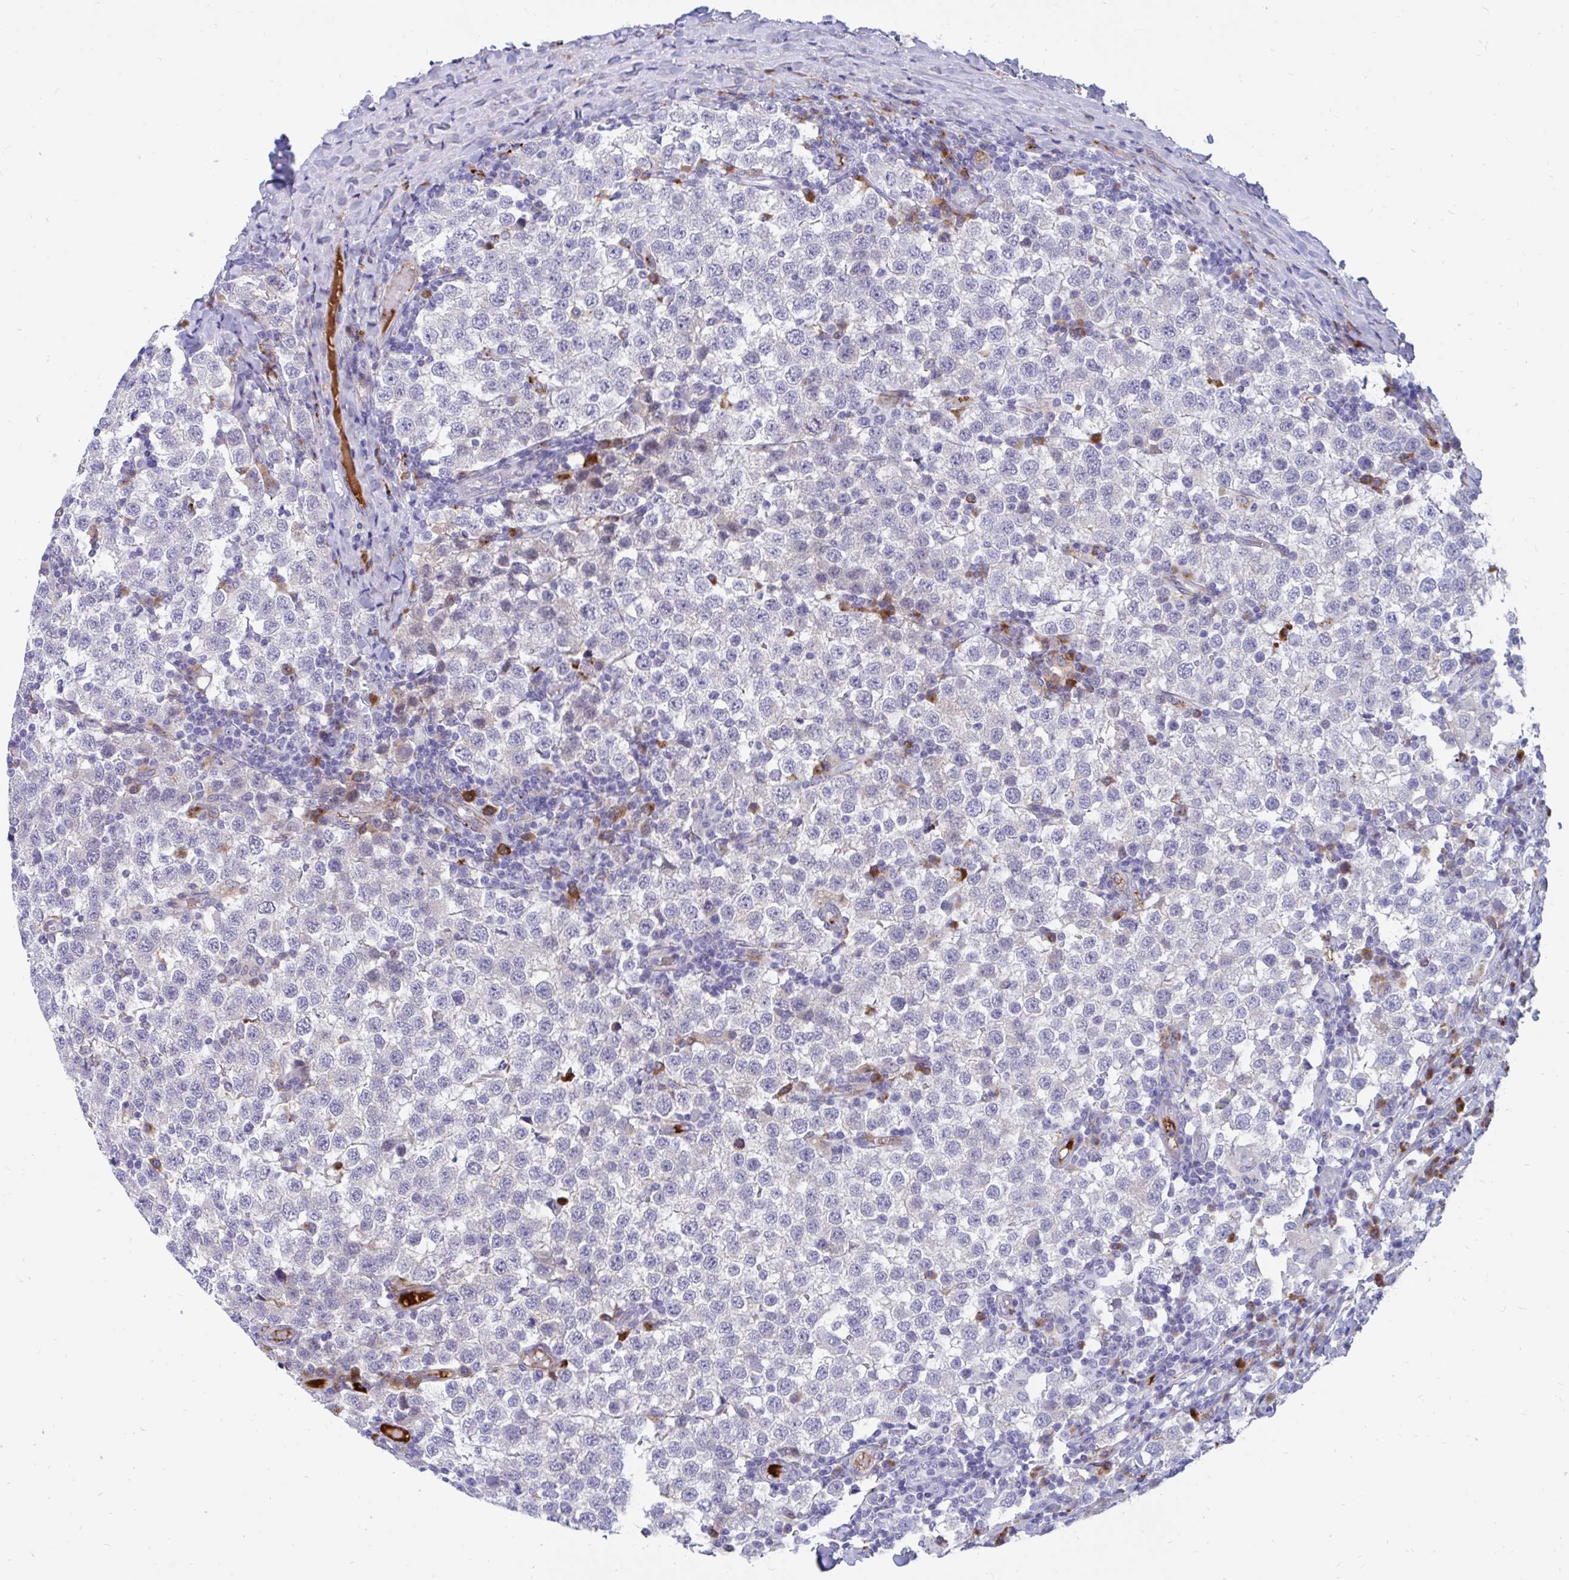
{"staining": {"intensity": "negative", "quantity": "none", "location": "none"}, "tissue": "testis cancer", "cell_type": "Tumor cells", "image_type": "cancer", "snomed": [{"axis": "morphology", "description": "Seminoma, NOS"}, {"axis": "topography", "description": "Testis"}], "caption": "The histopathology image displays no staining of tumor cells in seminoma (testis).", "gene": "FAM219B", "patient": {"sex": "male", "age": 34}}